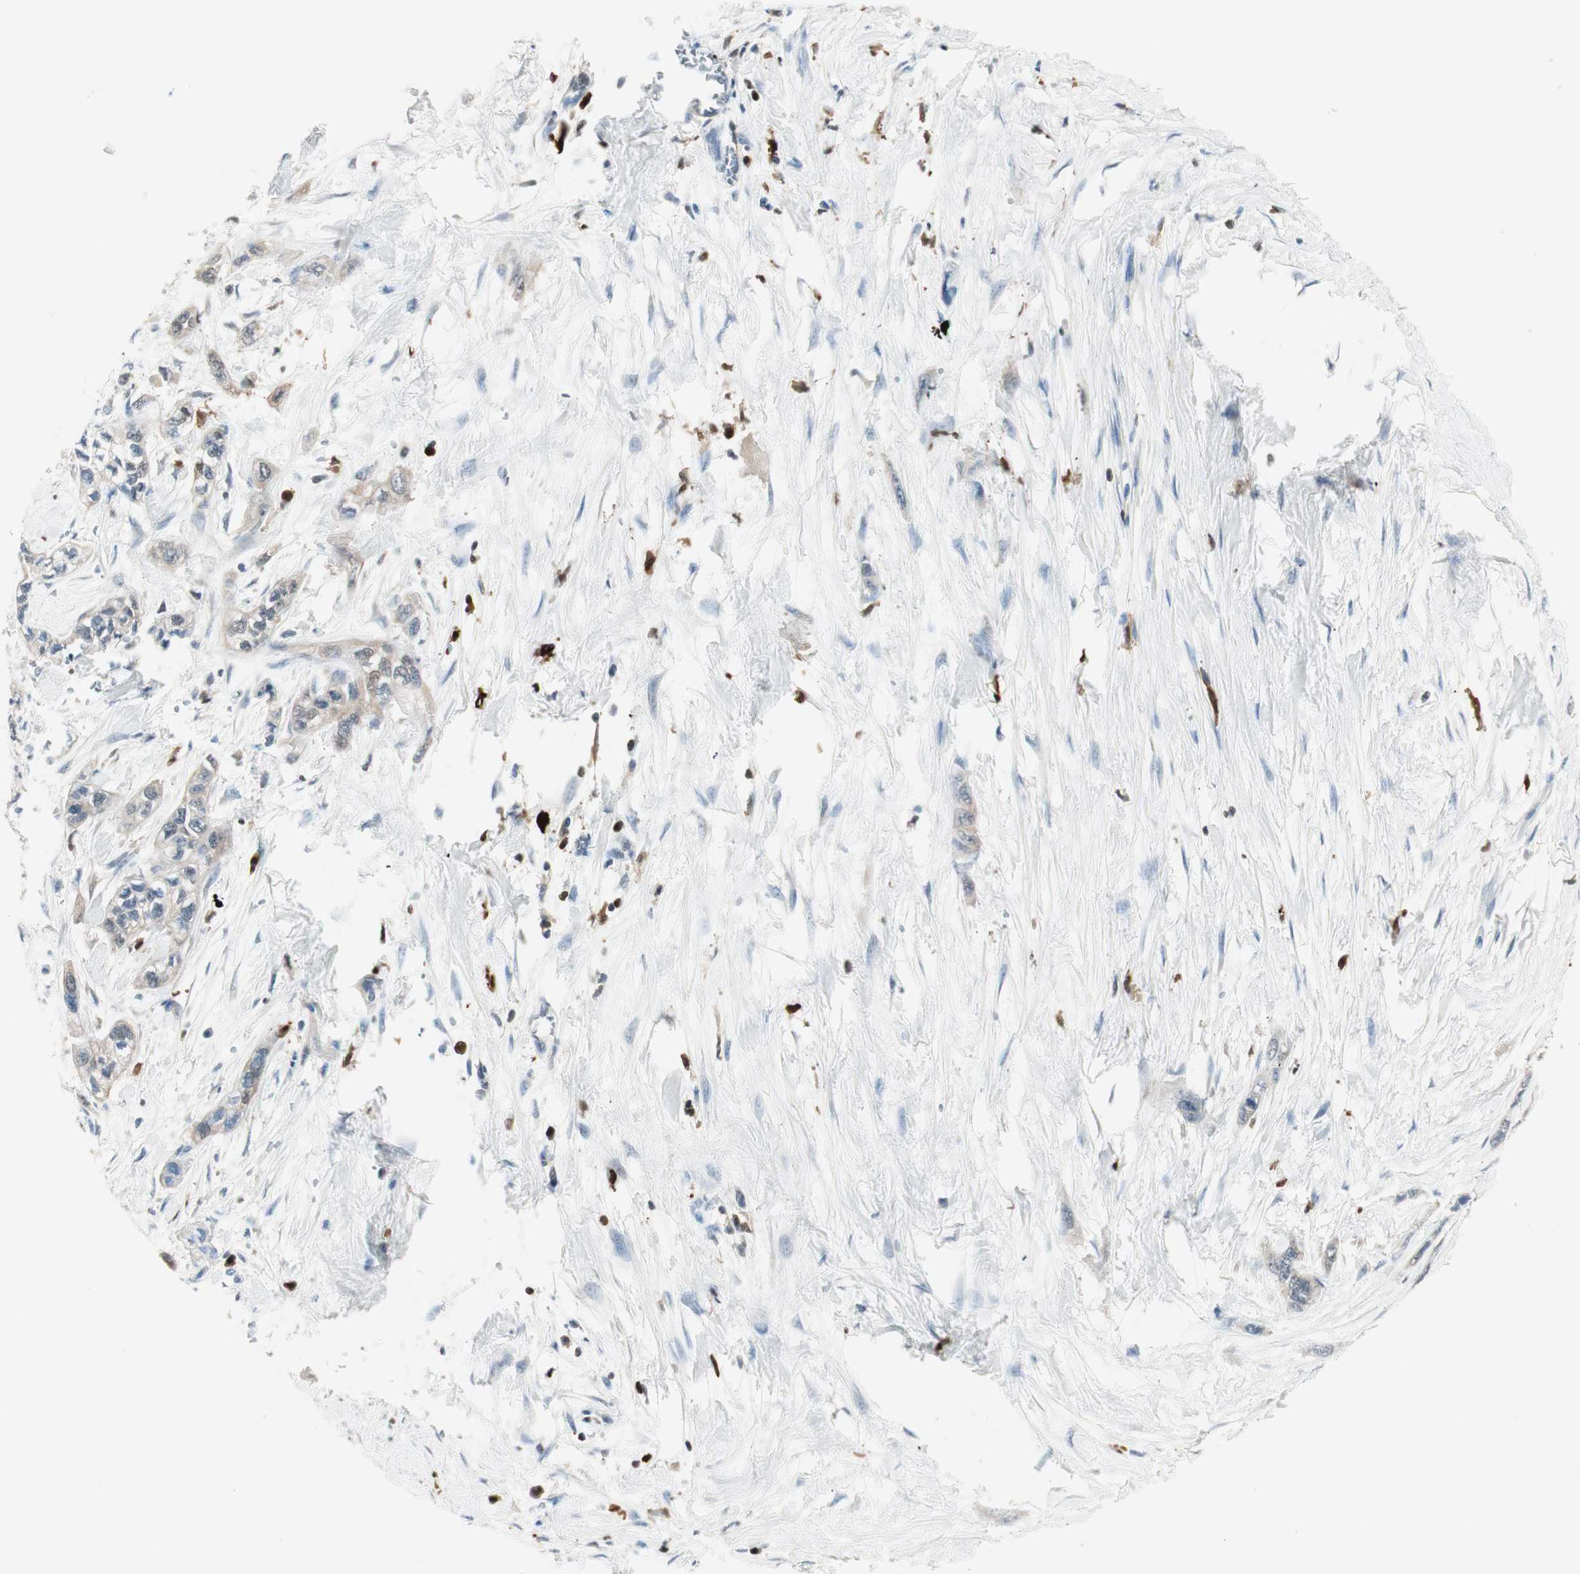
{"staining": {"intensity": "weak", "quantity": "<25%", "location": "cytoplasmic/membranous"}, "tissue": "pancreatic cancer", "cell_type": "Tumor cells", "image_type": "cancer", "snomed": [{"axis": "morphology", "description": "Adenocarcinoma, NOS"}, {"axis": "topography", "description": "Pancreas"}], "caption": "Immunohistochemistry photomicrograph of neoplastic tissue: human pancreatic cancer stained with DAB (3,3'-diaminobenzidine) demonstrates no significant protein positivity in tumor cells. (Brightfield microscopy of DAB (3,3'-diaminobenzidine) immunohistochemistry (IHC) at high magnification).", "gene": "COTL1", "patient": {"sex": "male", "age": 74}}